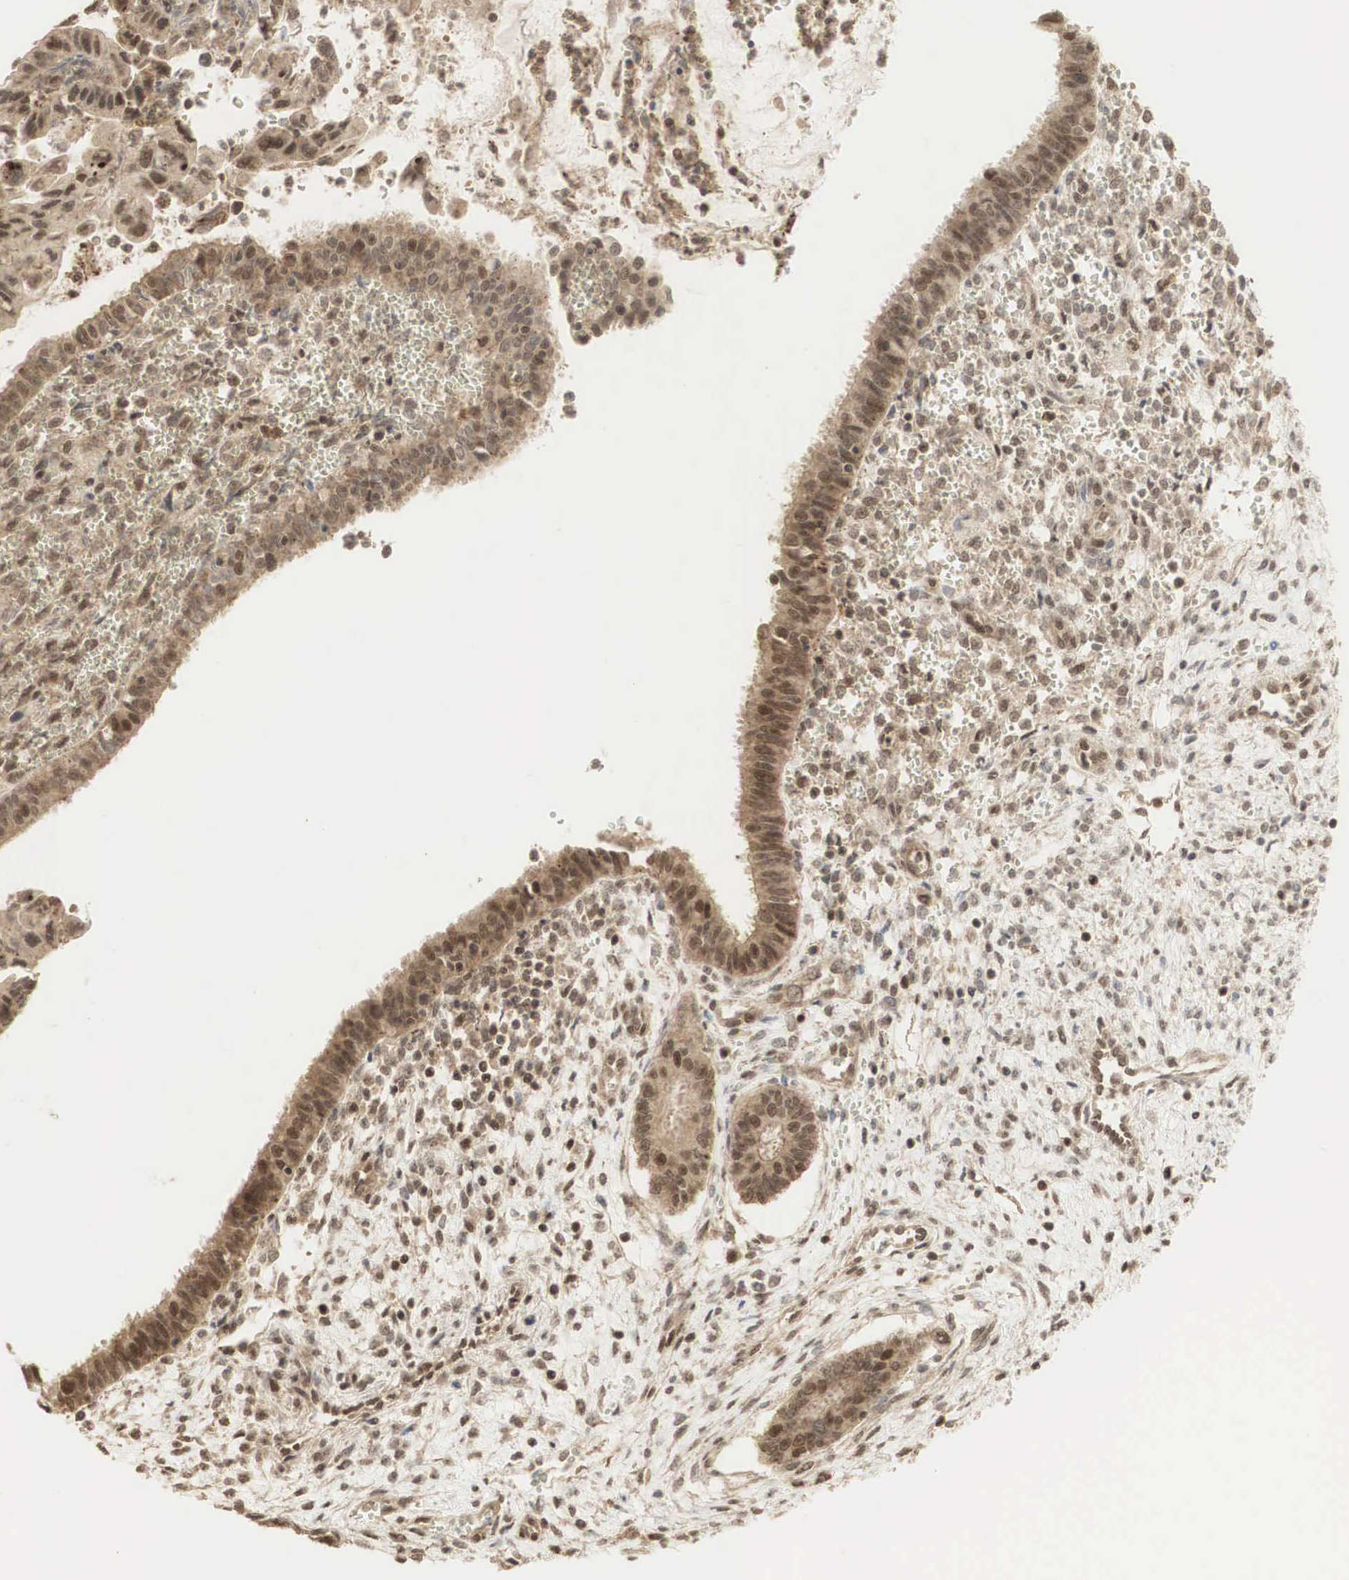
{"staining": {"intensity": "moderate", "quantity": ">75%", "location": "cytoplasmic/membranous,nuclear"}, "tissue": "cervical cancer", "cell_type": "Tumor cells", "image_type": "cancer", "snomed": [{"axis": "morphology", "description": "Normal tissue, NOS"}, {"axis": "morphology", "description": "Adenocarcinoma, NOS"}, {"axis": "topography", "description": "Cervix"}], "caption": "Tumor cells exhibit moderate cytoplasmic/membranous and nuclear positivity in approximately >75% of cells in cervical adenocarcinoma.", "gene": "RNF113A", "patient": {"sex": "female", "age": 34}}